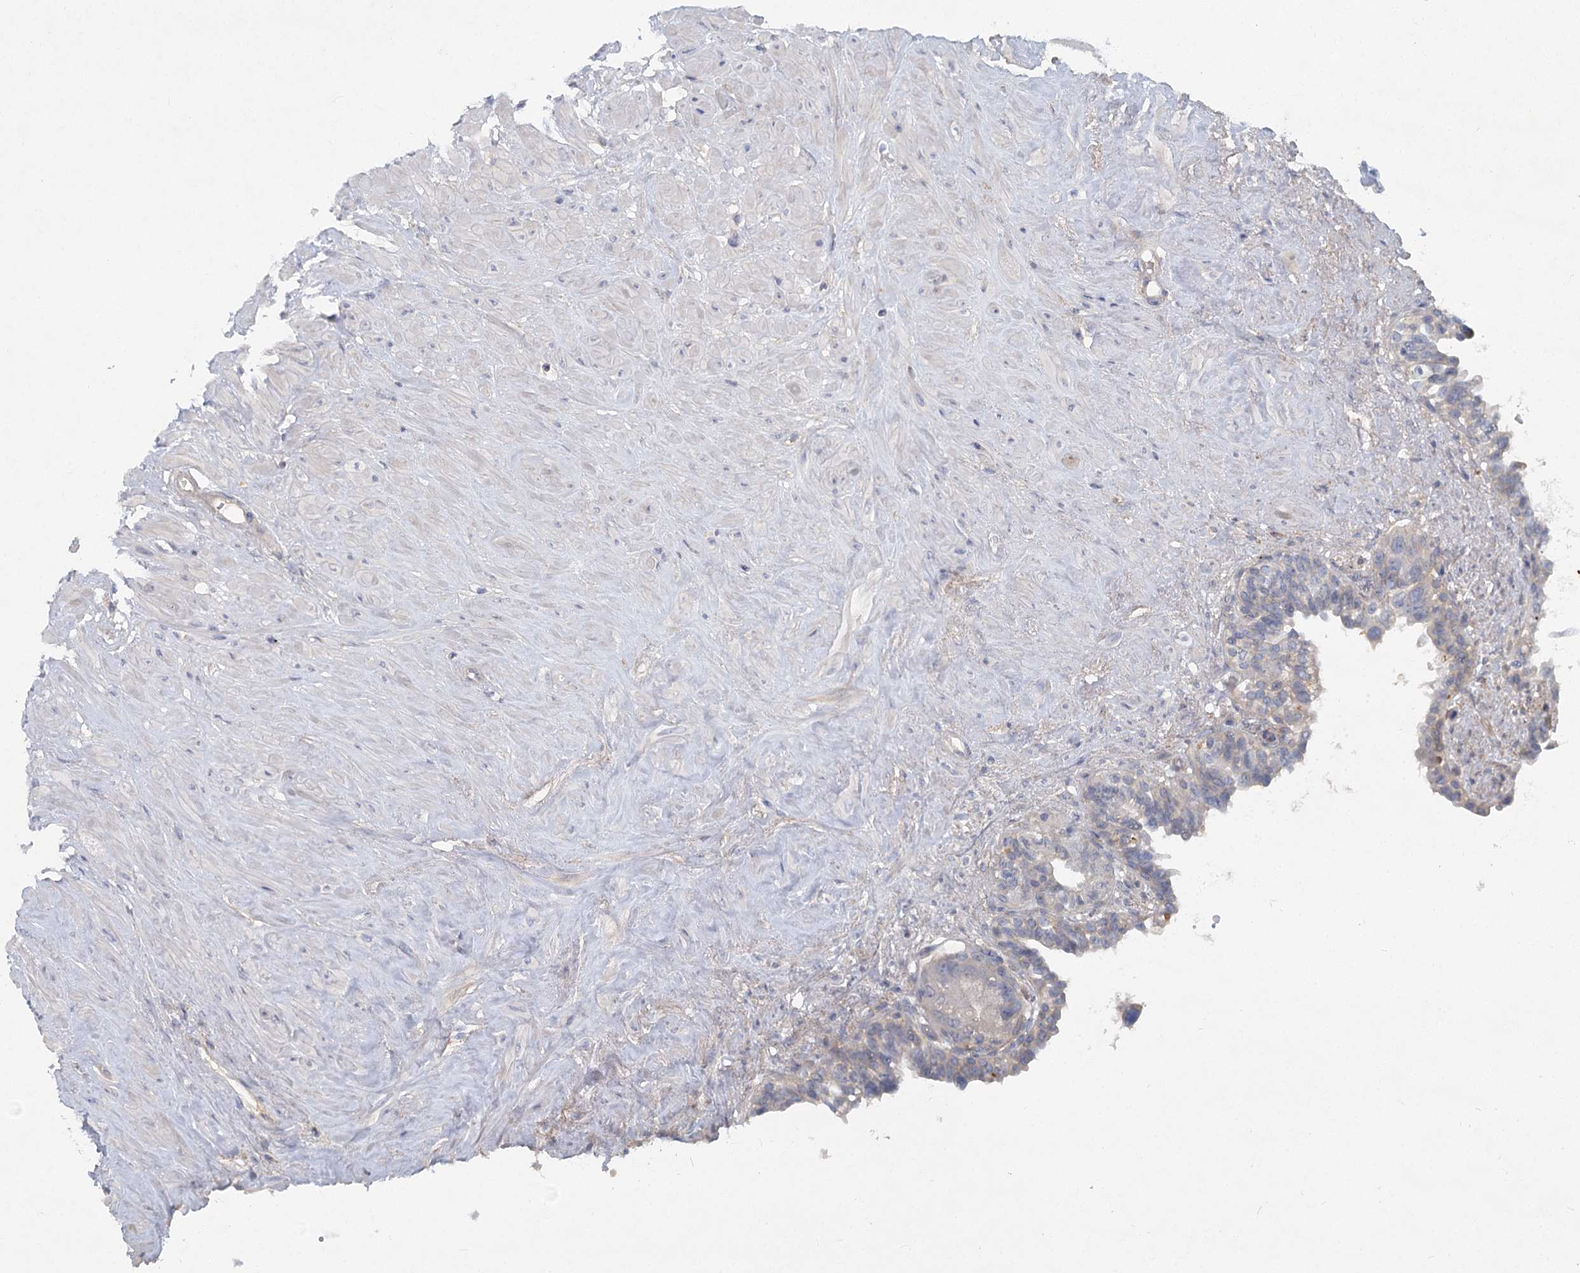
{"staining": {"intensity": "negative", "quantity": "none", "location": "none"}, "tissue": "seminal vesicle", "cell_type": "Glandular cells", "image_type": "normal", "snomed": [{"axis": "morphology", "description": "Normal tissue, NOS"}, {"axis": "topography", "description": "Seminal veicle"}], "caption": "An immunohistochemistry image of unremarkable seminal vesicle is shown. There is no staining in glandular cells of seminal vesicle.", "gene": "DNMBP", "patient": {"sex": "male", "age": 63}}